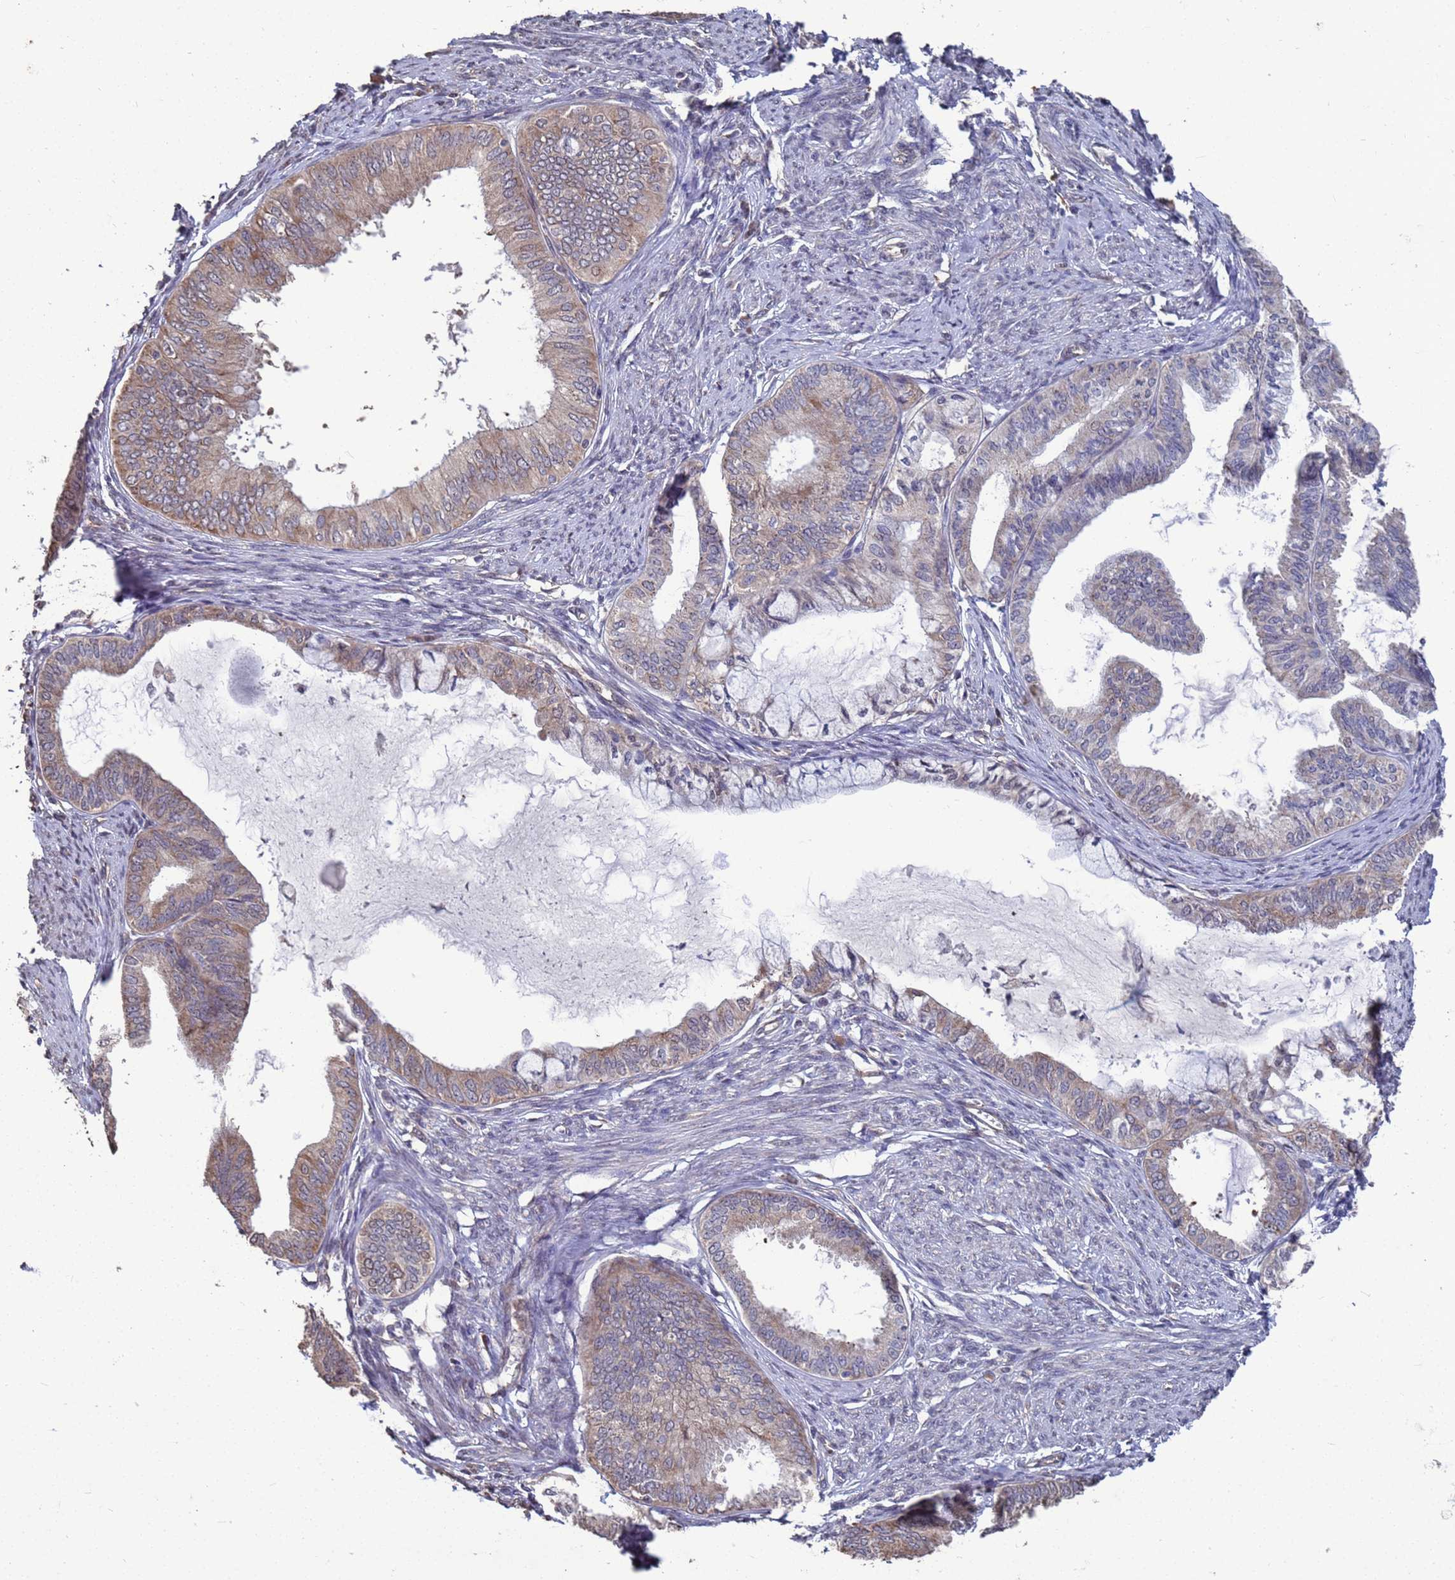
{"staining": {"intensity": "moderate", "quantity": "25%-75%", "location": "cytoplasmic/membranous"}, "tissue": "endometrial cancer", "cell_type": "Tumor cells", "image_type": "cancer", "snomed": [{"axis": "morphology", "description": "Adenocarcinoma, NOS"}, {"axis": "topography", "description": "Endometrium"}], "caption": "High-power microscopy captured an immunohistochemistry histopathology image of endometrial cancer (adenocarcinoma), revealing moderate cytoplasmic/membranous staining in approximately 25%-75% of tumor cells. (Brightfield microscopy of DAB IHC at high magnification).", "gene": "CFAP119", "patient": {"sex": "female", "age": 86}}